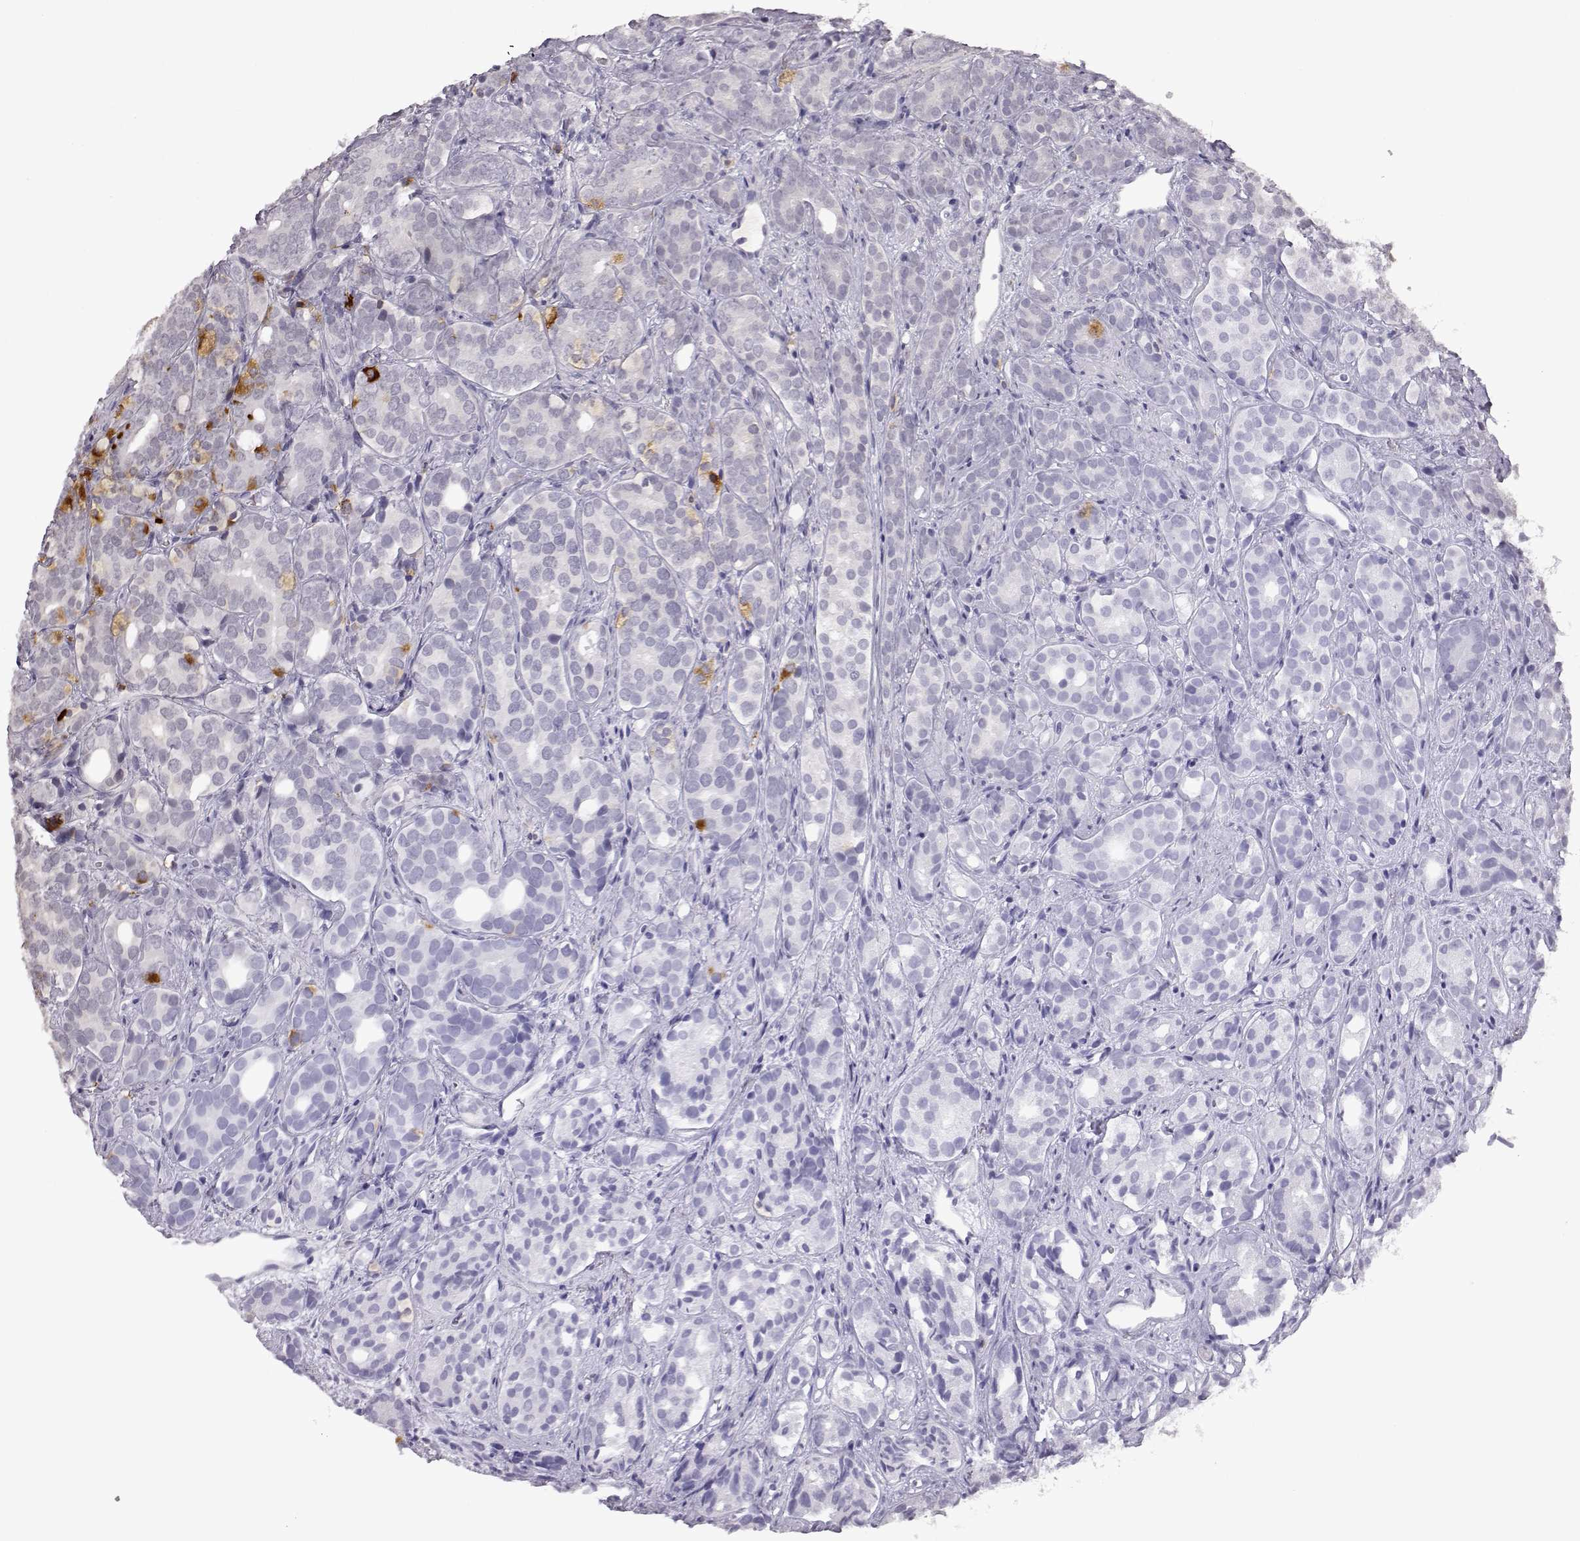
{"staining": {"intensity": "negative", "quantity": "none", "location": "none"}, "tissue": "prostate cancer", "cell_type": "Tumor cells", "image_type": "cancer", "snomed": [{"axis": "morphology", "description": "Adenocarcinoma, High grade"}, {"axis": "topography", "description": "Prostate"}], "caption": "IHC image of adenocarcinoma (high-grade) (prostate) stained for a protein (brown), which reveals no positivity in tumor cells.", "gene": "VGF", "patient": {"sex": "male", "age": 84}}